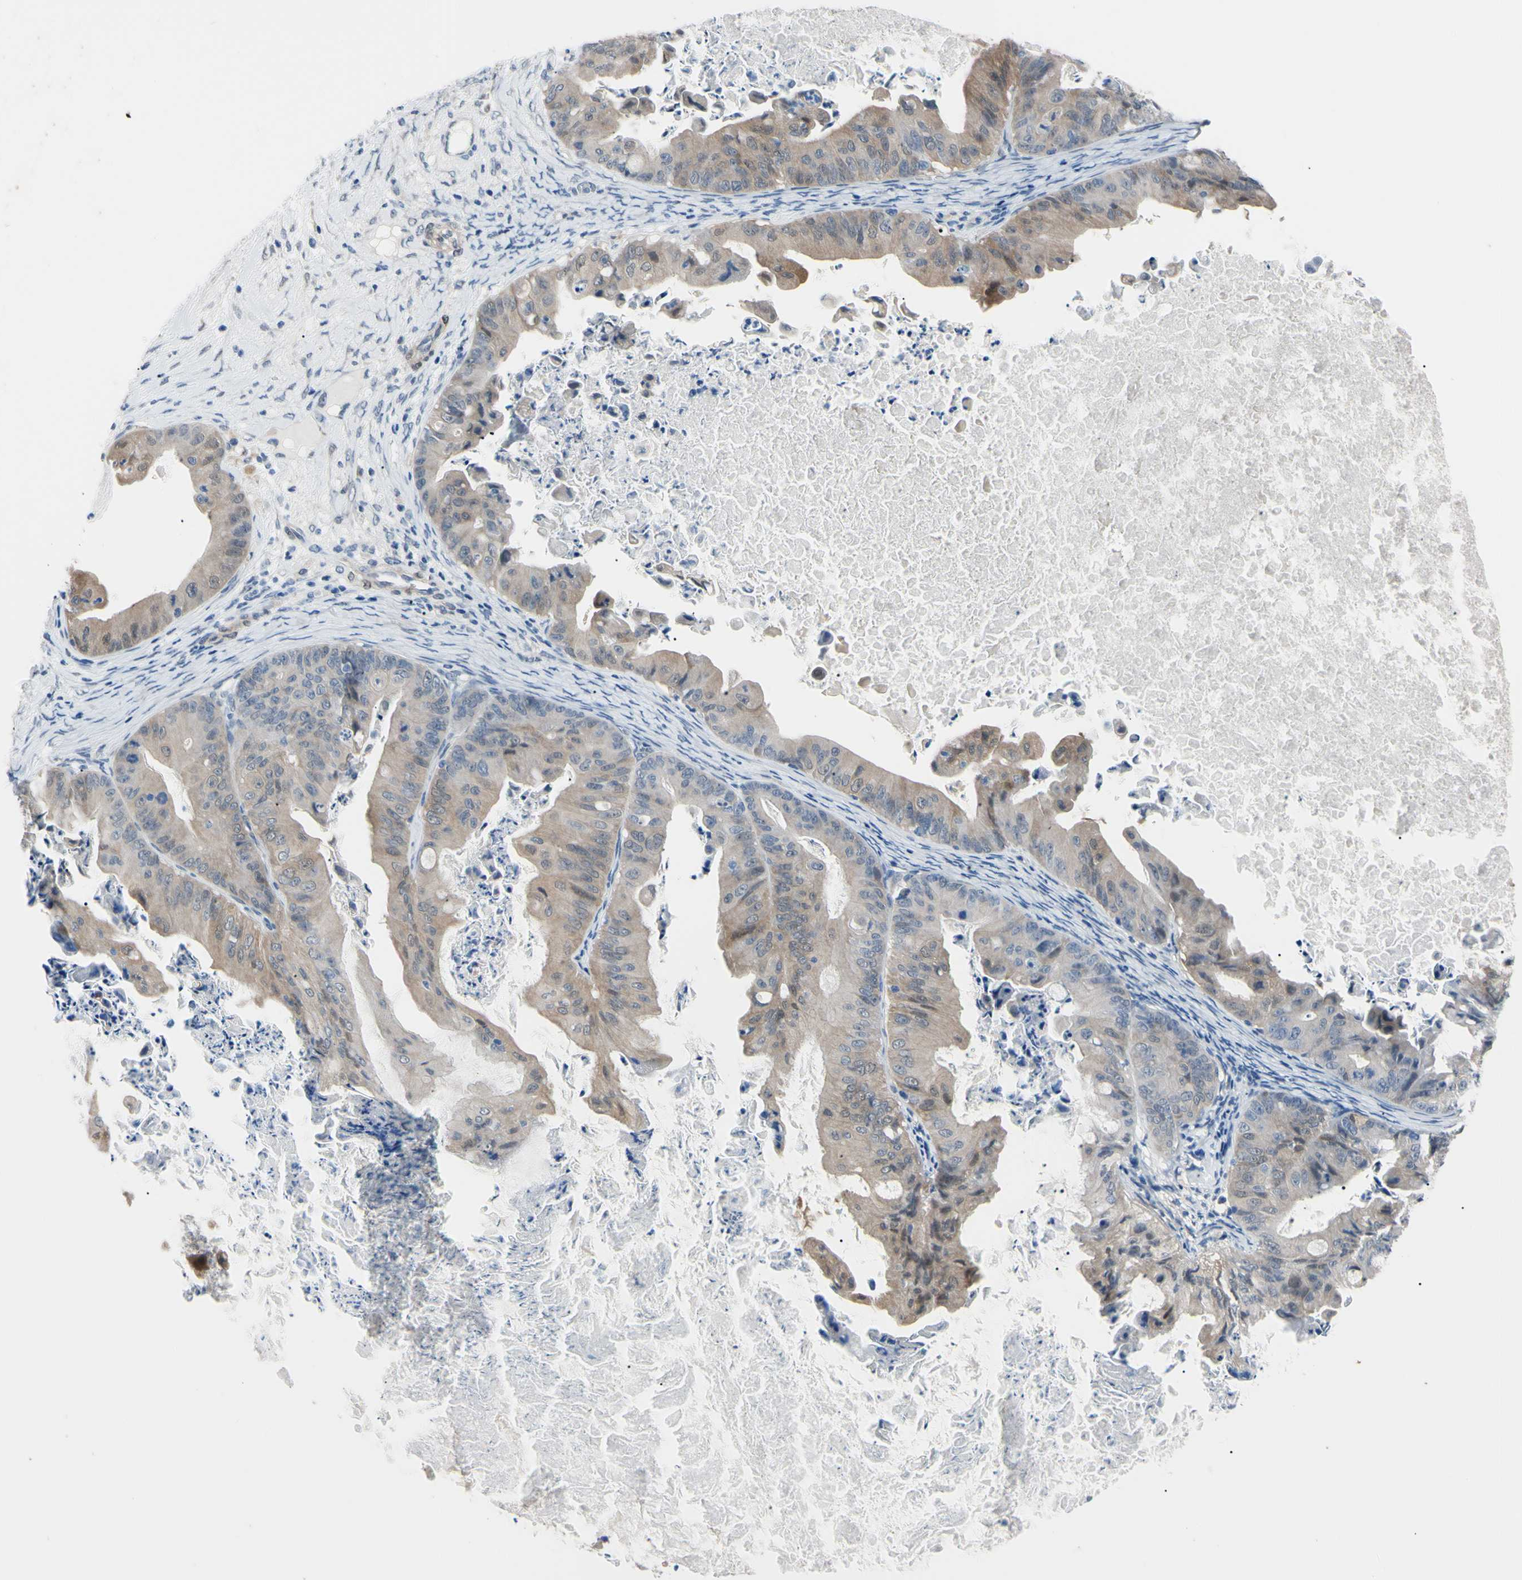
{"staining": {"intensity": "weak", "quantity": ">75%", "location": "cytoplasmic/membranous"}, "tissue": "ovarian cancer", "cell_type": "Tumor cells", "image_type": "cancer", "snomed": [{"axis": "morphology", "description": "Cystadenocarcinoma, mucinous, NOS"}, {"axis": "topography", "description": "Ovary"}], "caption": "About >75% of tumor cells in mucinous cystadenocarcinoma (ovarian) display weak cytoplasmic/membranous protein positivity as visualized by brown immunohistochemical staining.", "gene": "NOL3", "patient": {"sex": "female", "age": 37}}